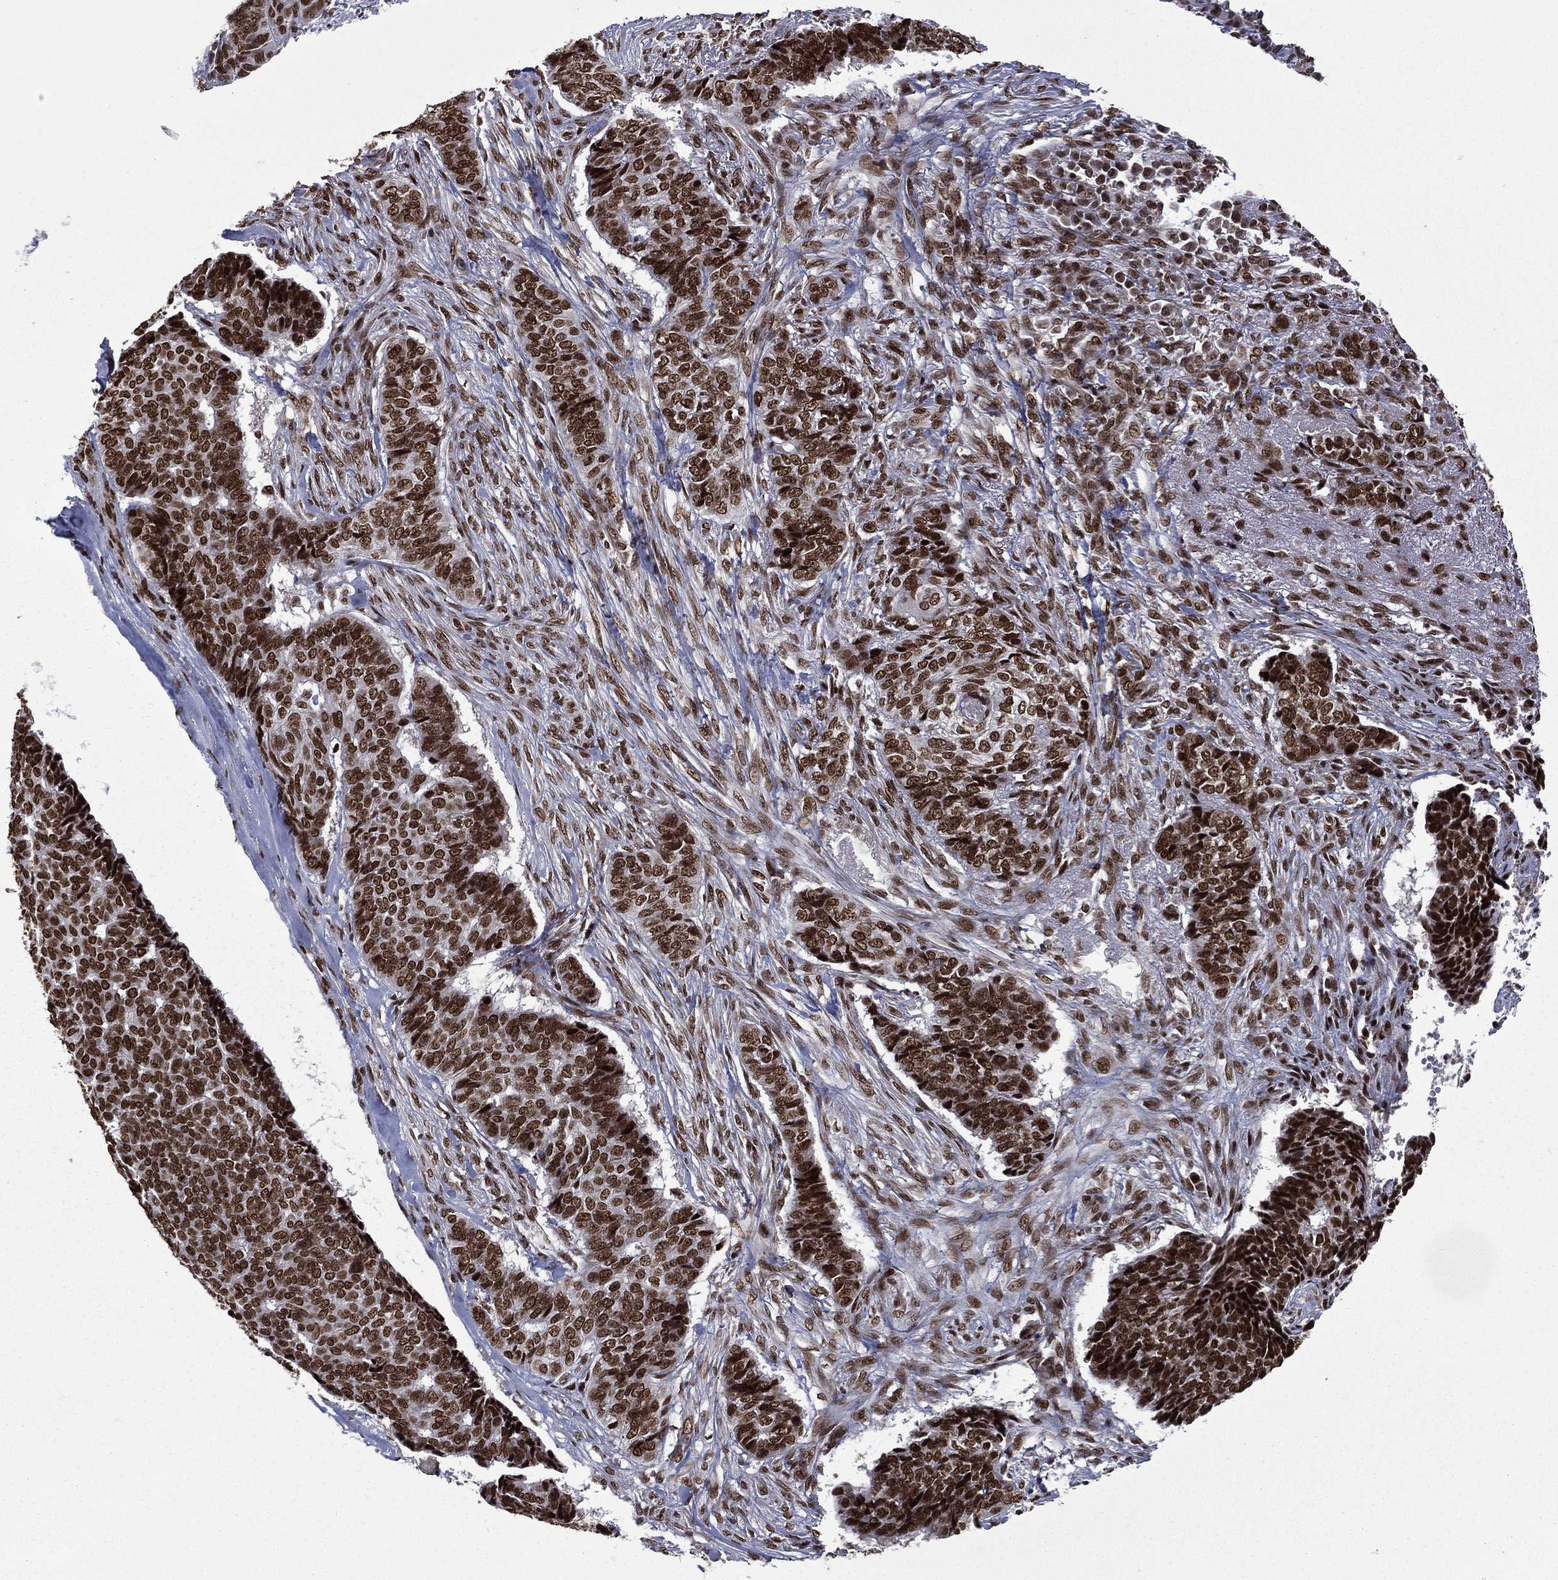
{"staining": {"intensity": "strong", "quantity": ">75%", "location": "nuclear"}, "tissue": "skin cancer", "cell_type": "Tumor cells", "image_type": "cancer", "snomed": [{"axis": "morphology", "description": "Basal cell carcinoma"}, {"axis": "topography", "description": "Skin"}], "caption": "IHC (DAB (3,3'-diaminobenzidine)) staining of human skin cancer (basal cell carcinoma) displays strong nuclear protein staining in about >75% of tumor cells.", "gene": "C5orf24", "patient": {"sex": "male", "age": 86}}